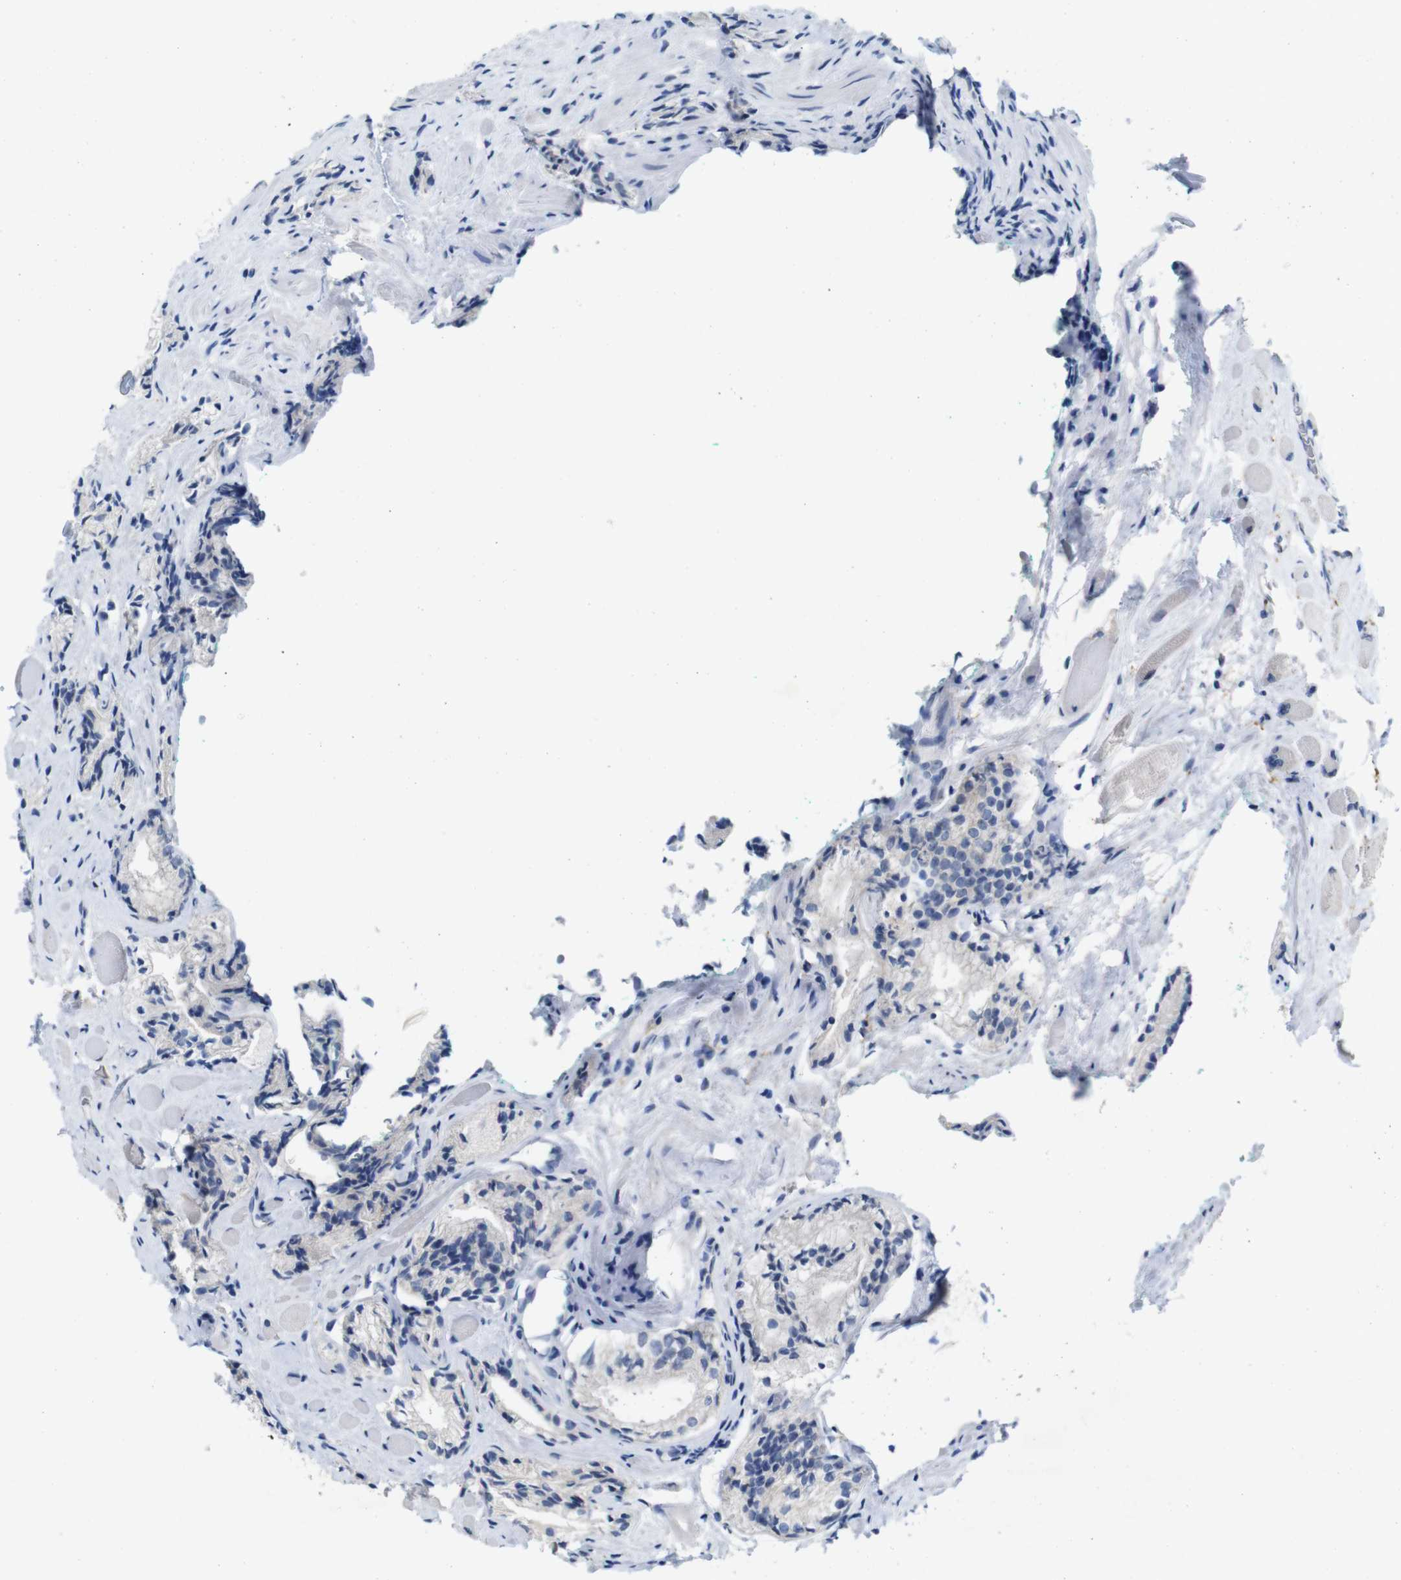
{"staining": {"intensity": "negative", "quantity": "none", "location": "none"}, "tissue": "prostate cancer", "cell_type": "Tumor cells", "image_type": "cancer", "snomed": [{"axis": "morphology", "description": "Adenocarcinoma, Low grade"}, {"axis": "topography", "description": "Prostate"}], "caption": "IHC of low-grade adenocarcinoma (prostate) reveals no expression in tumor cells.", "gene": "C1orf210", "patient": {"sex": "male", "age": 60}}